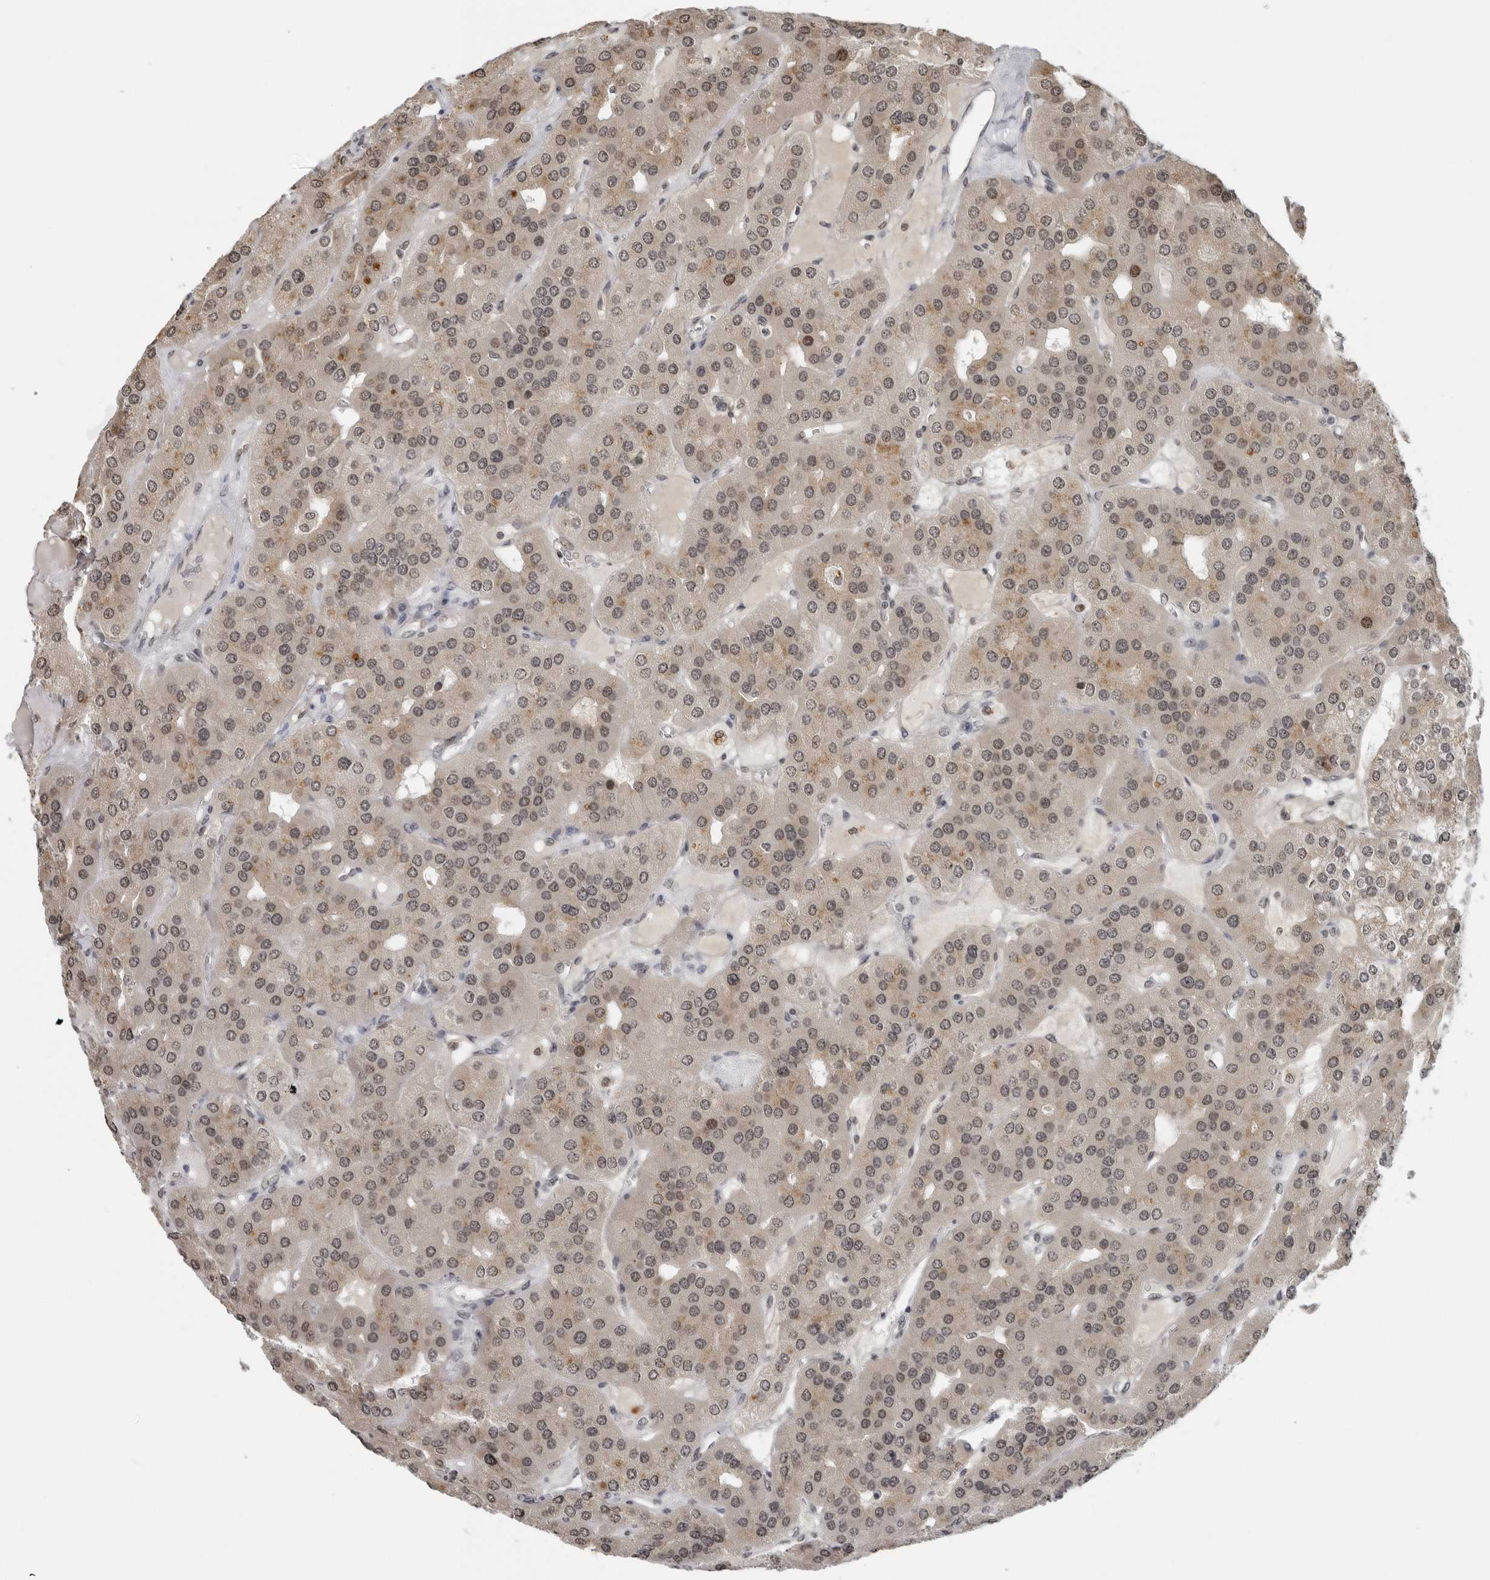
{"staining": {"intensity": "moderate", "quantity": ">75%", "location": "nuclear"}, "tissue": "parathyroid gland", "cell_type": "Glandular cells", "image_type": "normal", "snomed": [{"axis": "morphology", "description": "Normal tissue, NOS"}, {"axis": "morphology", "description": "Adenoma, NOS"}, {"axis": "topography", "description": "Parathyroid gland"}], "caption": "DAB immunohistochemical staining of benign human parathyroid gland displays moderate nuclear protein expression in about >75% of glandular cells. (brown staining indicates protein expression, while blue staining denotes nuclei).", "gene": "MAF", "patient": {"sex": "female", "age": 86}}